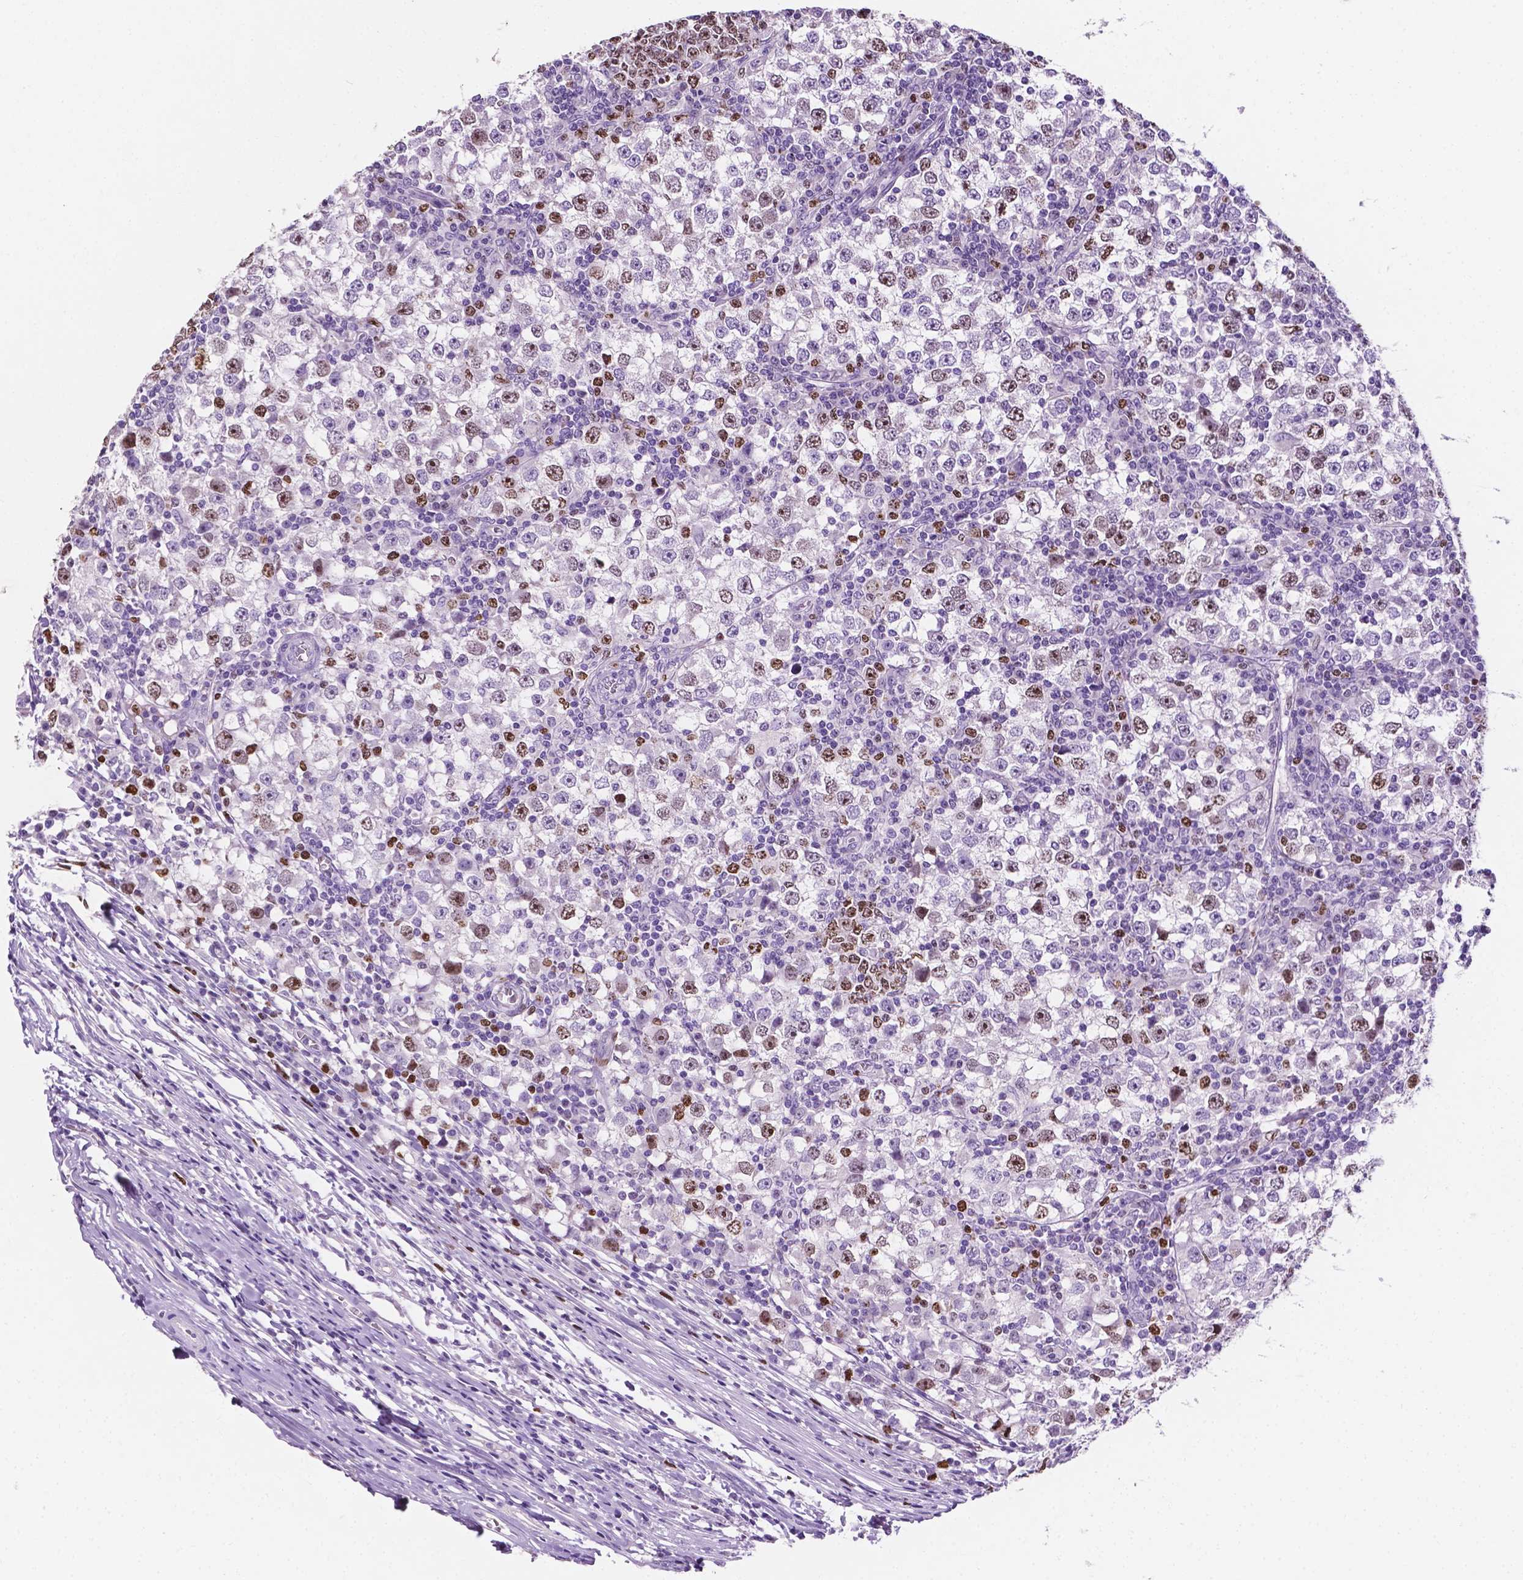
{"staining": {"intensity": "moderate", "quantity": "25%-75%", "location": "nuclear"}, "tissue": "testis cancer", "cell_type": "Tumor cells", "image_type": "cancer", "snomed": [{"axis": "morphology", "description": "Seminoma, NOS"}, {"axis": "topography", "description": "Testis"}], "caption": "A high-resolution micrograph shows immunohistochemistry staining of seminoma (testis), which shows moderate nuclear staining in approximately 25%-75% of tumor cells.", "gene": "SIAH2", "patient": {"sex": "male", "age": 65}}